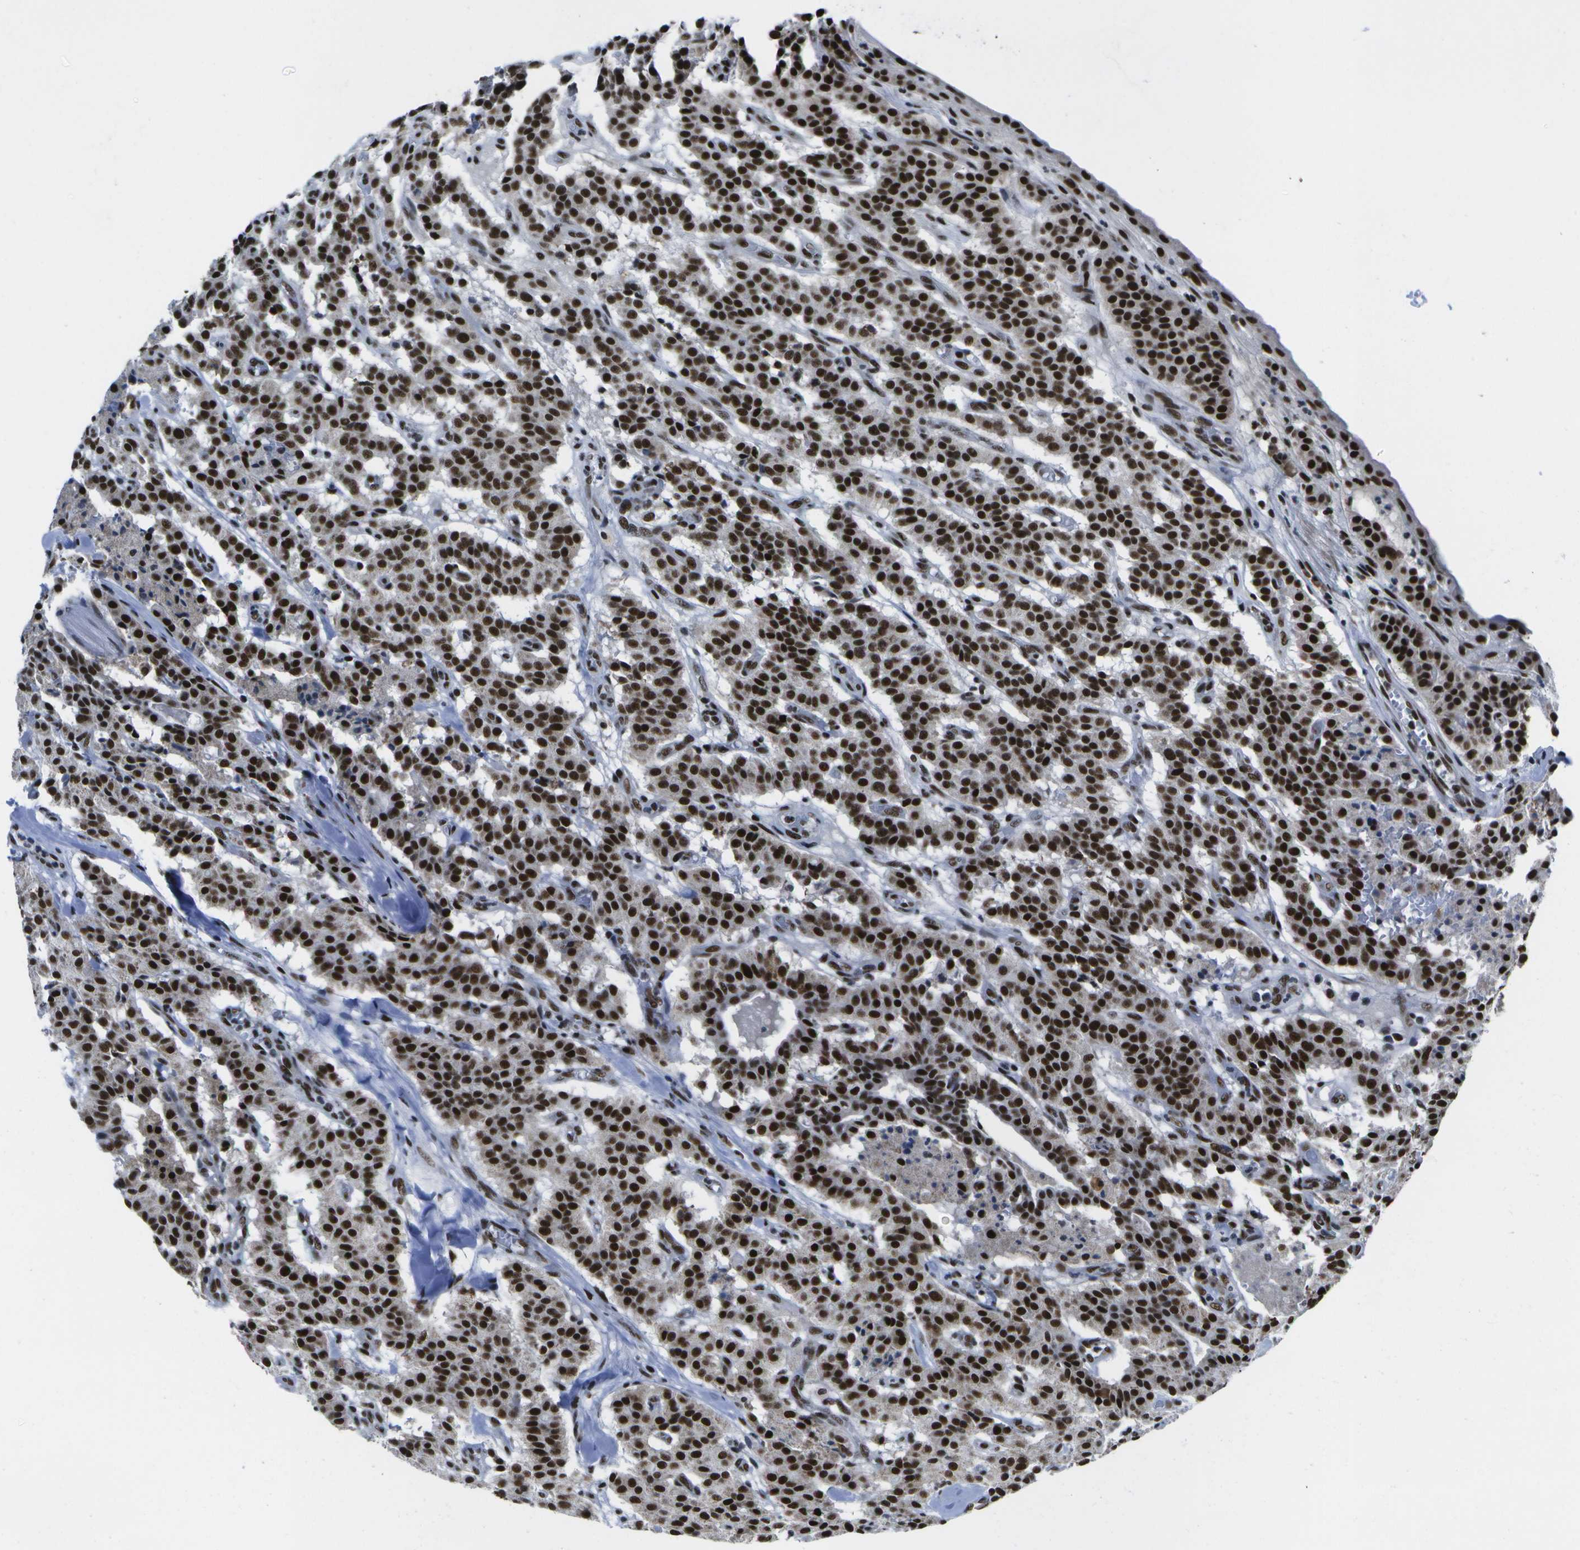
{"staining": {"intensity": "strong", "quantity": ">75%", "location": "nuclear"}, "tissue": "carcinoid", "cell_type": "Tumor cells", "image_type": "cancer", "snomed": [{"axis": "morphology", "description": "Carcinoid, malignant, NOS"}, {"axis": "topography", "description": "Lung"}], "caption": "The photomicrograph shows a brown stain indicating the presence of a protein in the nuclear of tumor cells in malignant carcinoid.", "gene": "NSRP1", "patient": {"sex": "male", "age": 30}}